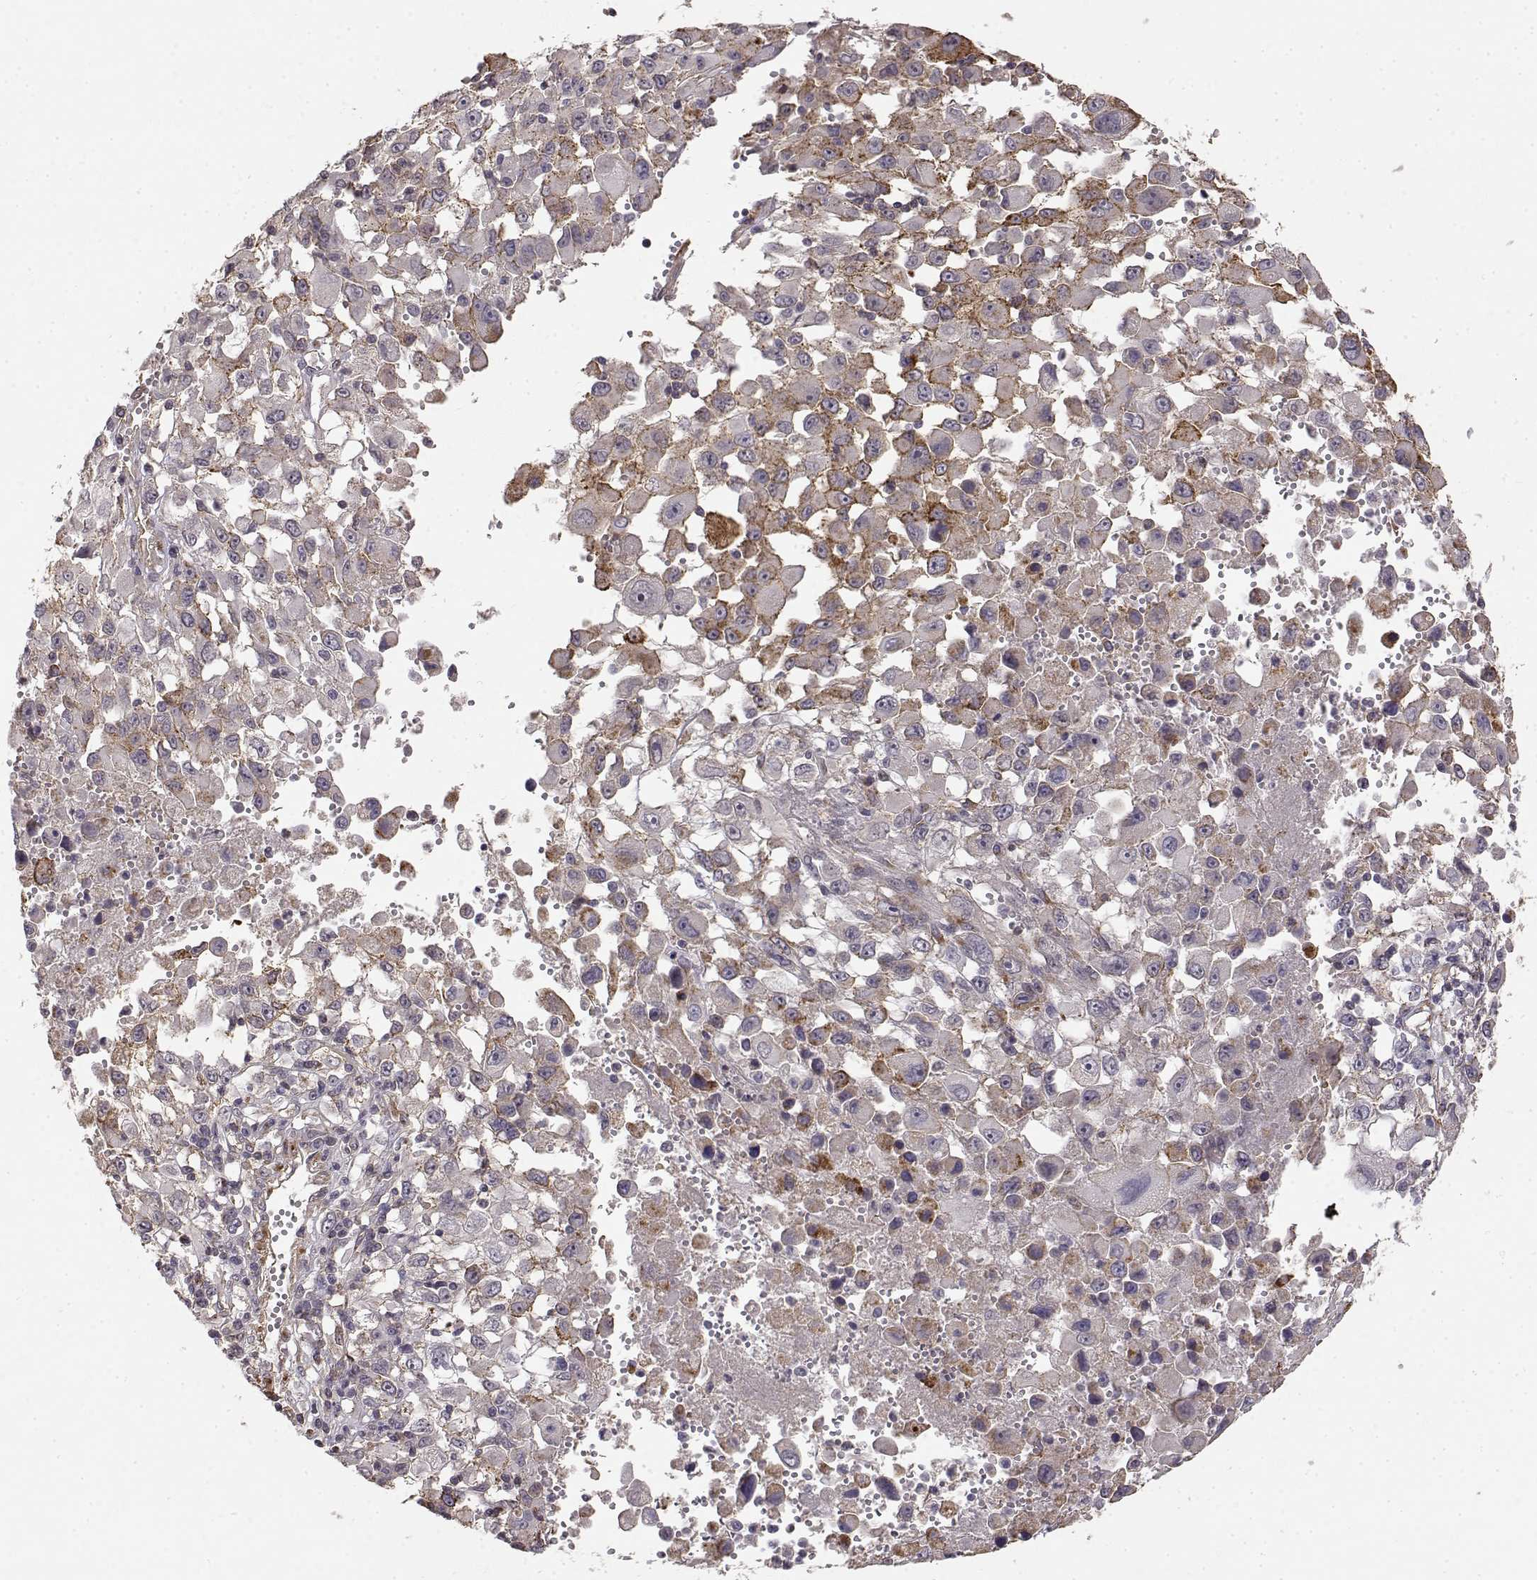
{"staining": {"intensity": "moderate", "quantity": "<25%", "location": "cytoplasmic/membranous"}, "tissue": "melanoma", "cell_type": "Tumor cells", "image_type": "cancer", "snomed": [{"axis": "morphology", "description": "Malignant melanoma, Metastatic site"}, {"axis": "topography", "description": "Soft tissue"}], "caption": "Melanoma tissue demonstrates moderate cytoplasmic/membranous expression in approximately <25% of tumor cells, visualized by immunohistochemistry.", "gene": "IFITM1", "patient": {"sex": "male", "age": 50}}